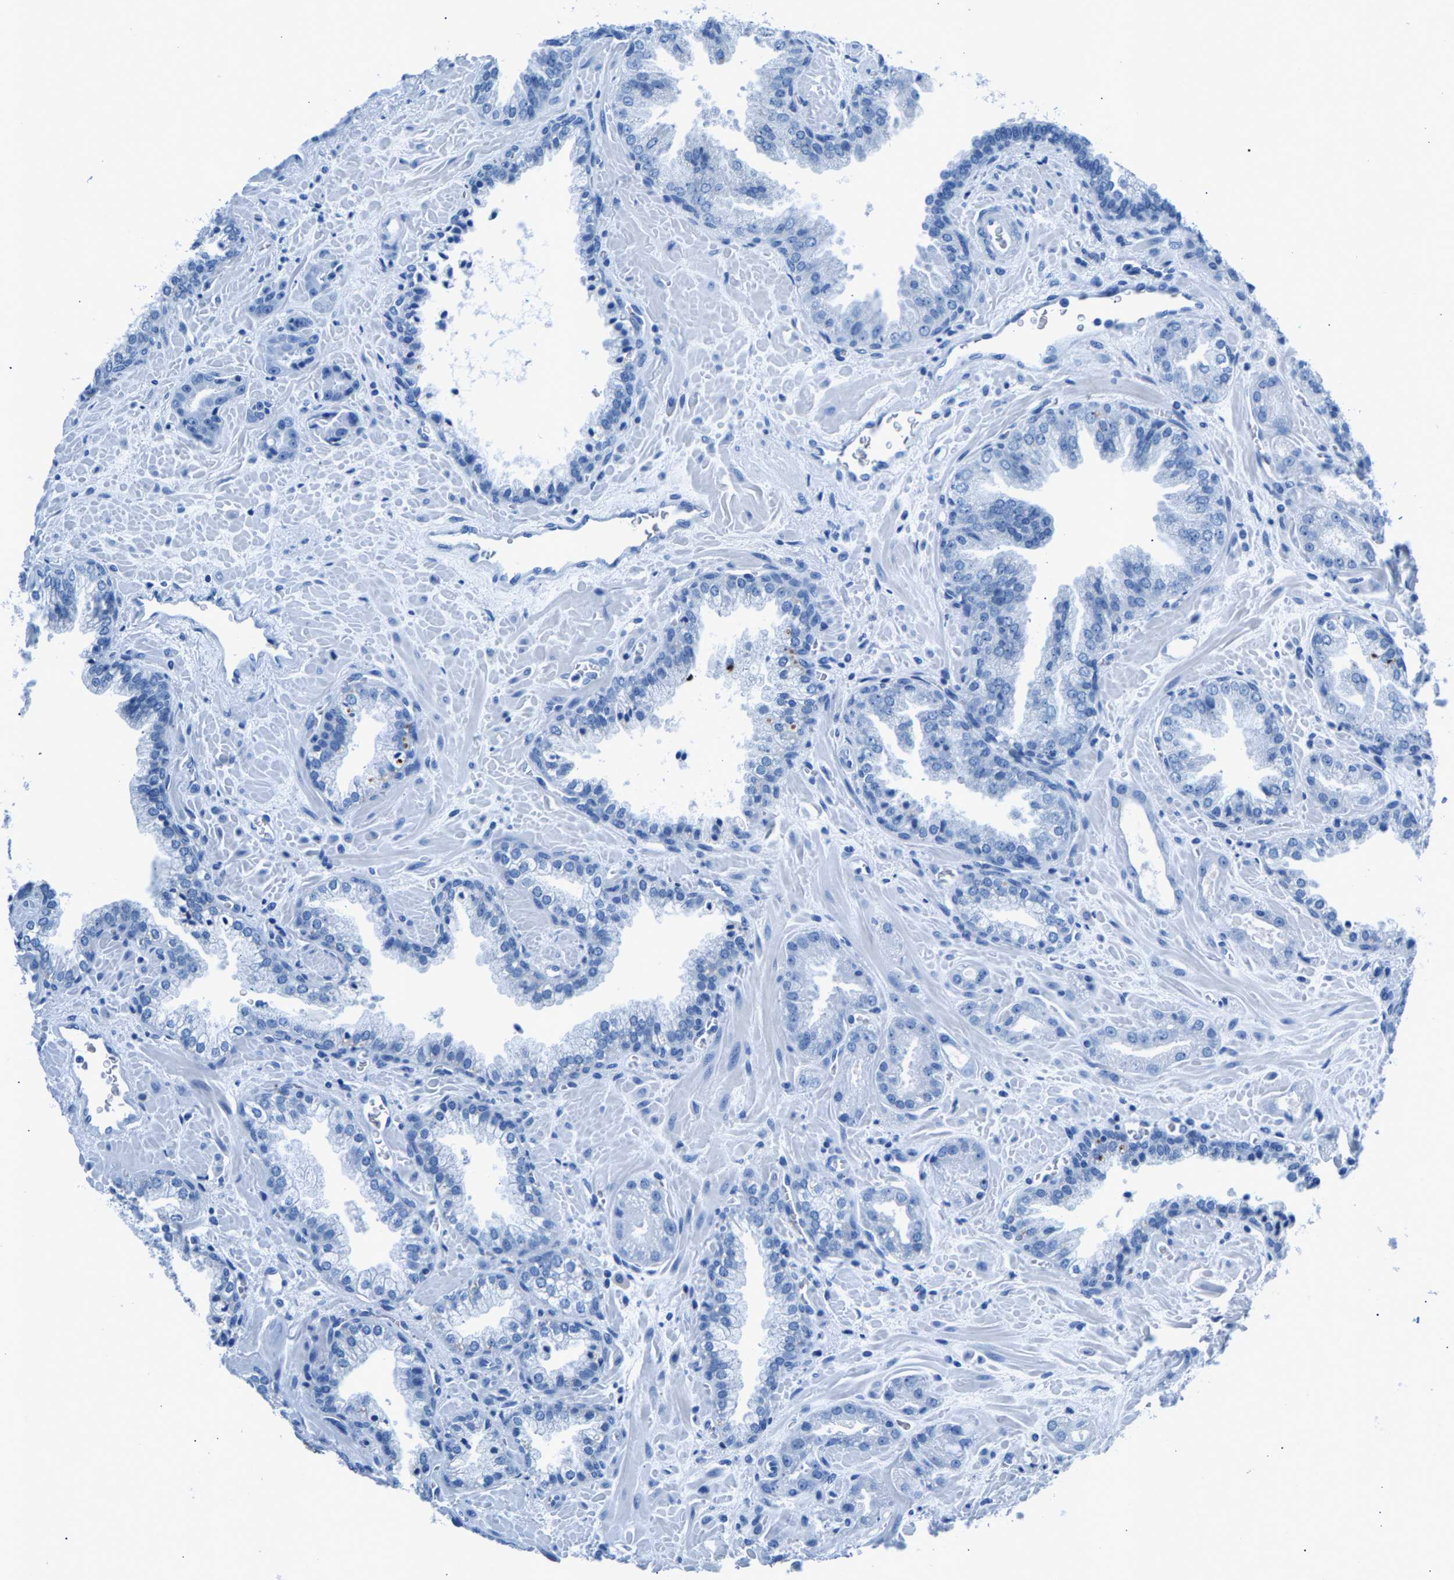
{"staining": {"intensity": "negative", "quantity": "none", "location": "none"}, "tissue": "prostate cancer", "cell_type": "Tumor cells", "image_type": "cancer", "snomed": [{"axis": "morphology", "description": "Adenocarcinoma, Low grade"}, {"axis": "topography", "description": "Prostate"}], "caption": "High power microscopy image of an IHC micrograph of adenocarcinoma (low-grade) (prostate), revealing no significant staining in tumor cells.", "gene": "CPS1", "patient": {"sex": "male", "age": 71}}